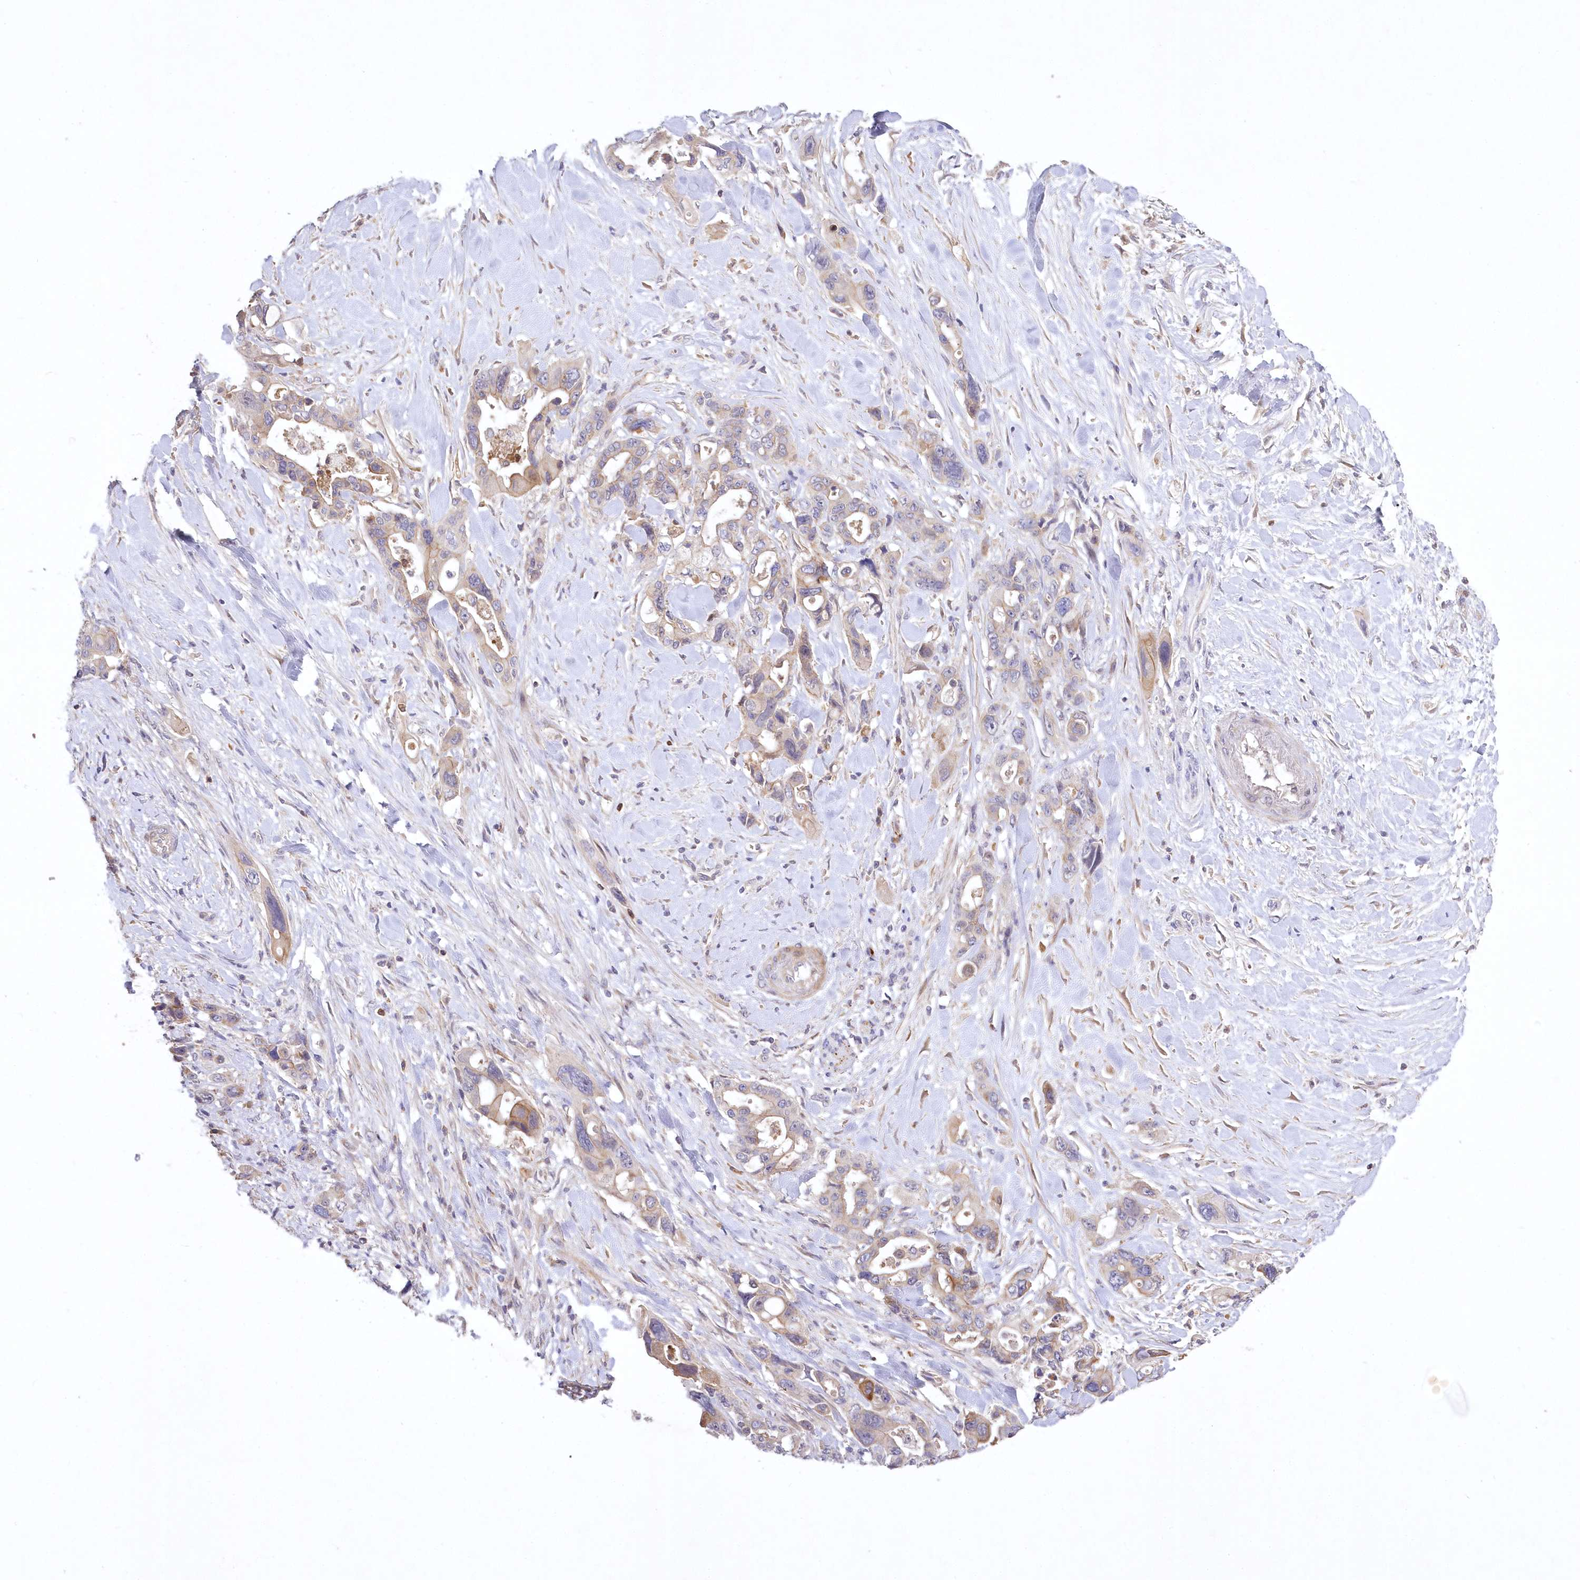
{"staining": {"intensity": "weak", "quantity": "25%-75%", "location": "cytoplasmic/membranous"}, "tissue": "pancreatic cancer", "cell_type": "Tumor cells", "image_type": "cancer", "snomed": [{"axis": "morphology", "description": "Adenocarcinoma, NOS"}, {"axis": "topography", "description": "Pancreas"}], "caption": "The photomicrograph shows a brown stain indicating the presence of a protein in the cytoplasmic/membranous of tumor cells in adenocarcinoma (pancreatic). Nuclei are stained in blue.", "gene": "WBP1L", "patient": {"sex": "male", "age": 46}}